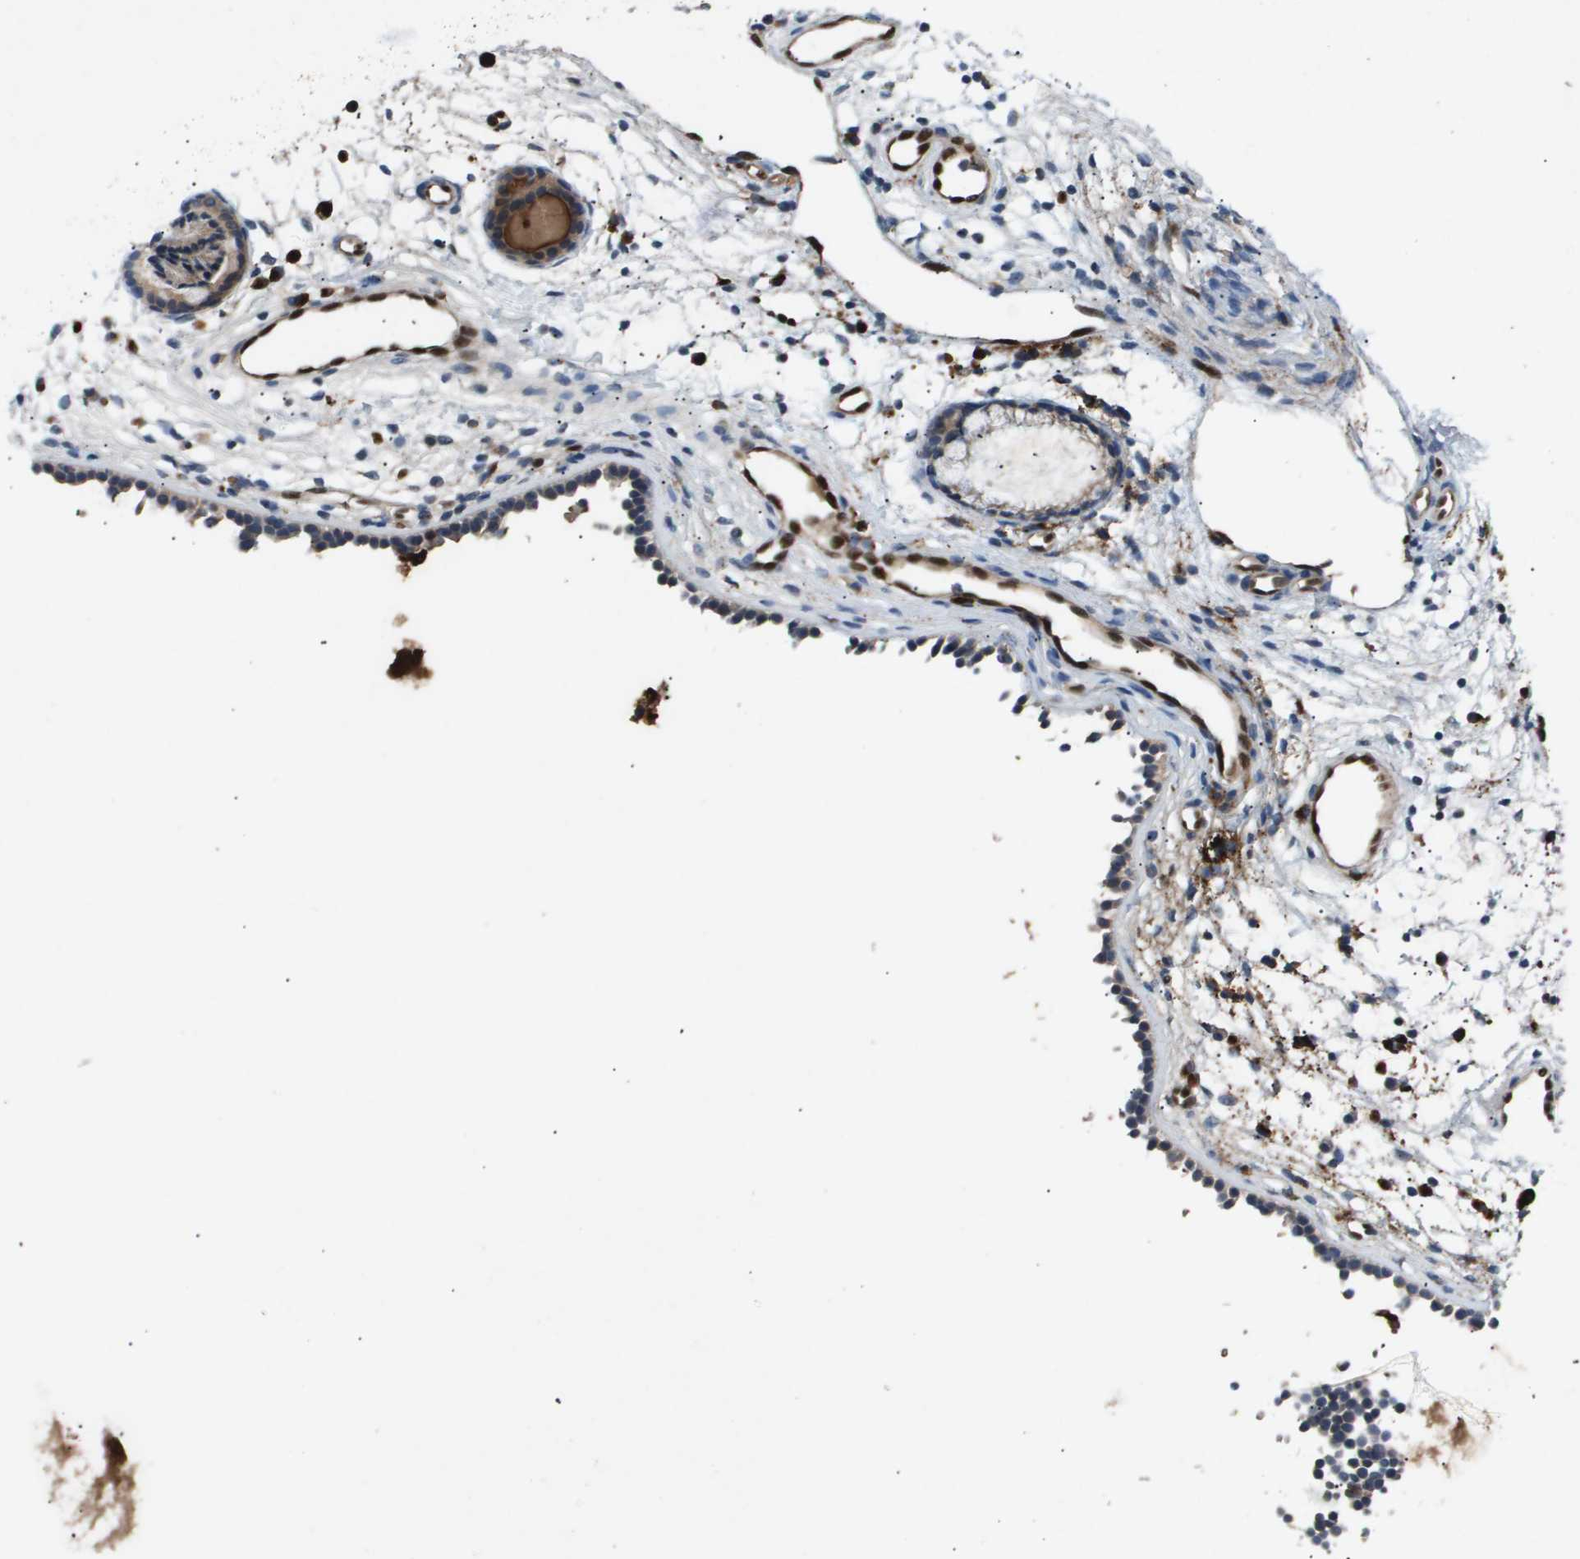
{"staining": {"intensity": "weak", "quantity": "25%-75%", "location": "cytoplasmic/membranous"}, "tissue": "nasopharynx", "cell_type": "Respiratory epithelial cells", "image_type": "normal", "snomed": [{"axis": "morphology", "description": "Normal tissue, NOS"}, {"axis": "topography", "description": "Nasopharynx"}], "caption": "IHC micrograph of unremarkable nasopharynx: nasopharynx stained using immunohistochemistry (IHC) displays low levels of weak protein expression localized specifically in the cytoplasmic/membranous of respiratory epithelial cells, appearing as a cytoplasmic/membranous brown color.", "gene": "ERG", "patient": {"sex": "male", "age": 21}}